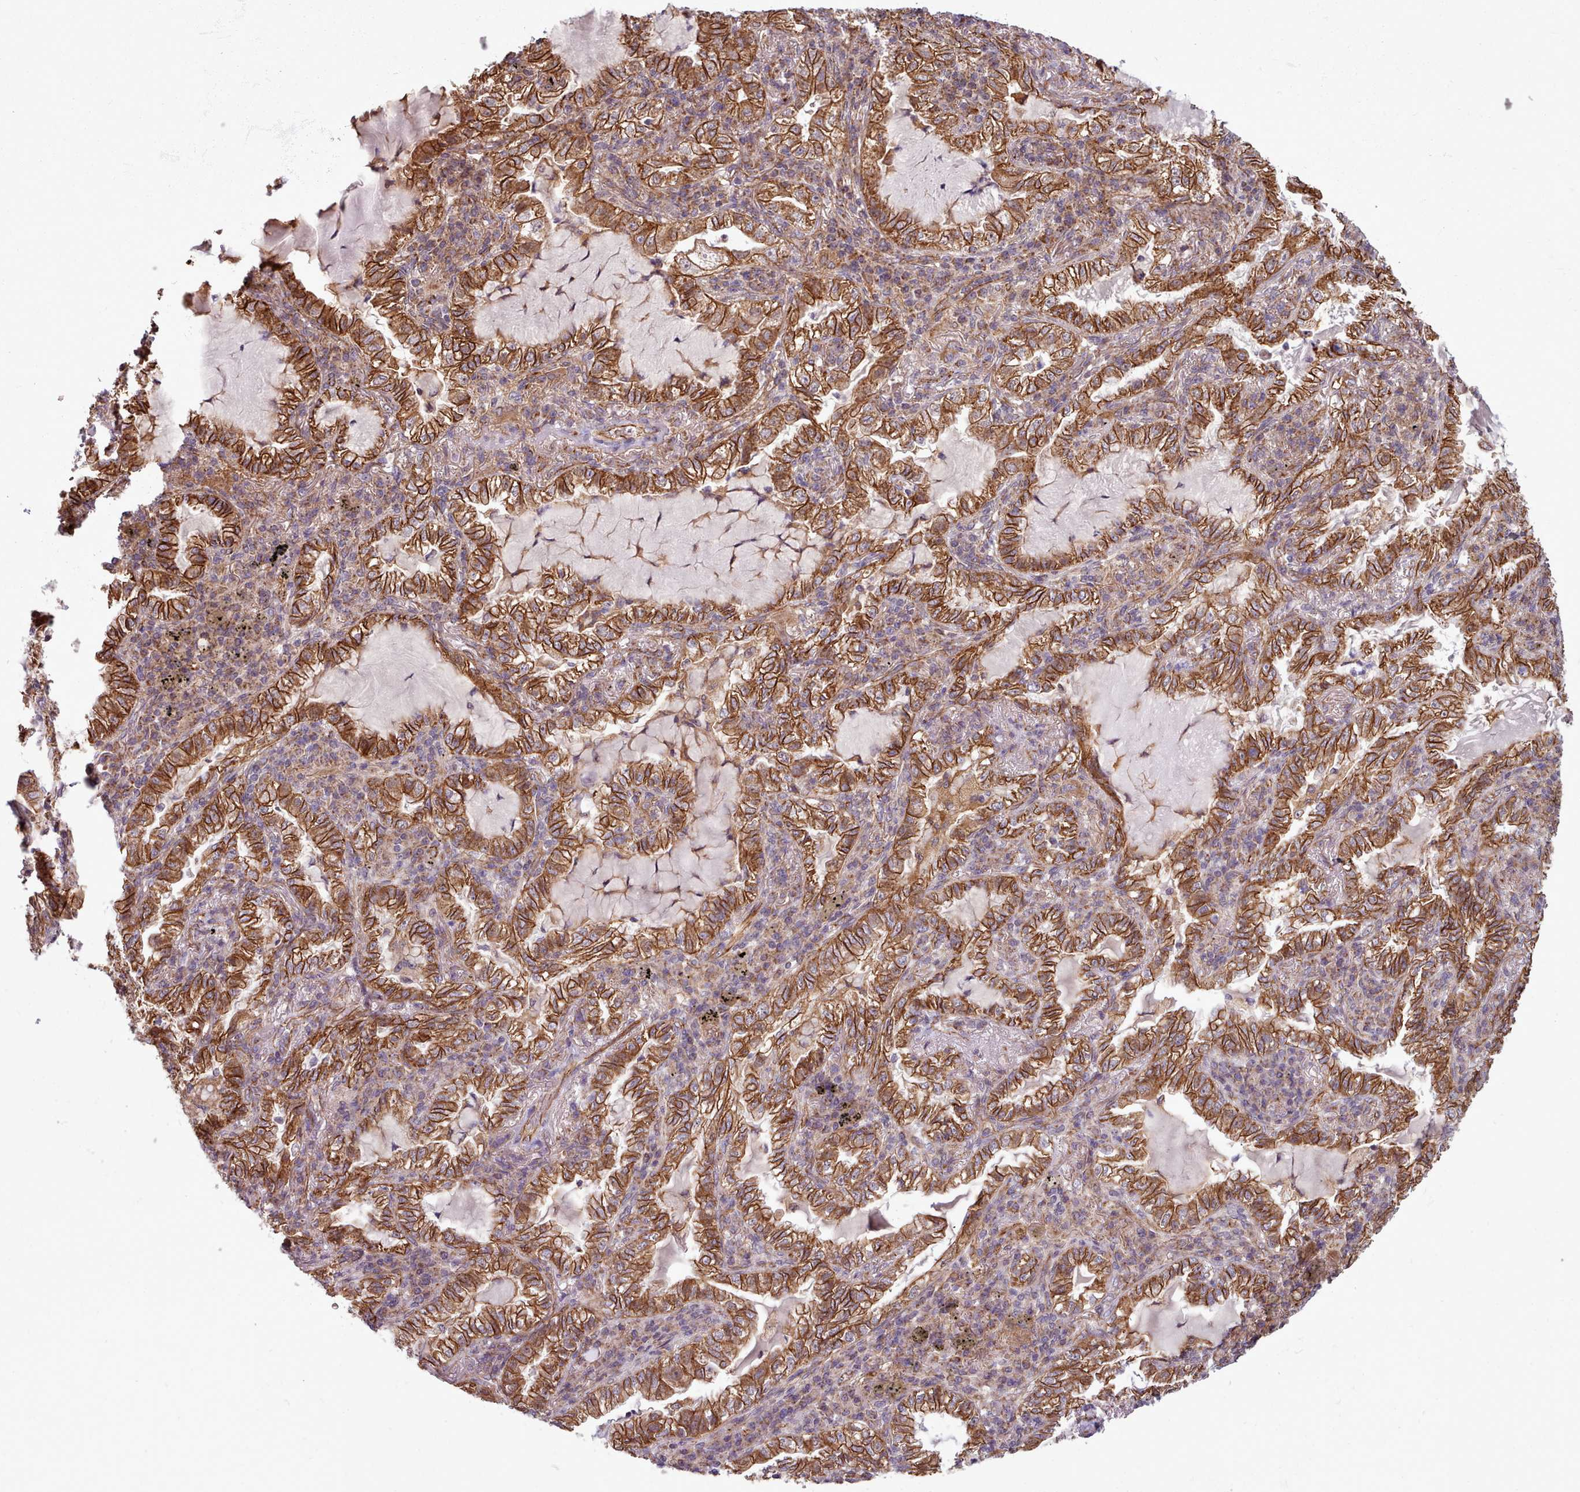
{"staining": {"intensity": "strong", "quantity": ">75%", "location": "cytoplasmic/membranous"}, "tissue": "lung cancer", "cell_type": "Tumor cells", "image_type": "cancer", "snomed": [{"axis": "morphology", "description": "Adenocarcinoma, NOS"}, {"axis": "topography", "description": "Lung"}], "caption": "Immunohistochemistry photomicrograph of neoplastic tissue: human lung cancer (adenocarcinoma) stained using immunohistochemistry displays high levels of strong protein expression localized specifically in the cytoplasmic/membranous of tumor cells, appearing as a cytoplasmic/membranous brown color.", "gene": "MRPL46", "patient": {"sex": "female", "age": 73}}